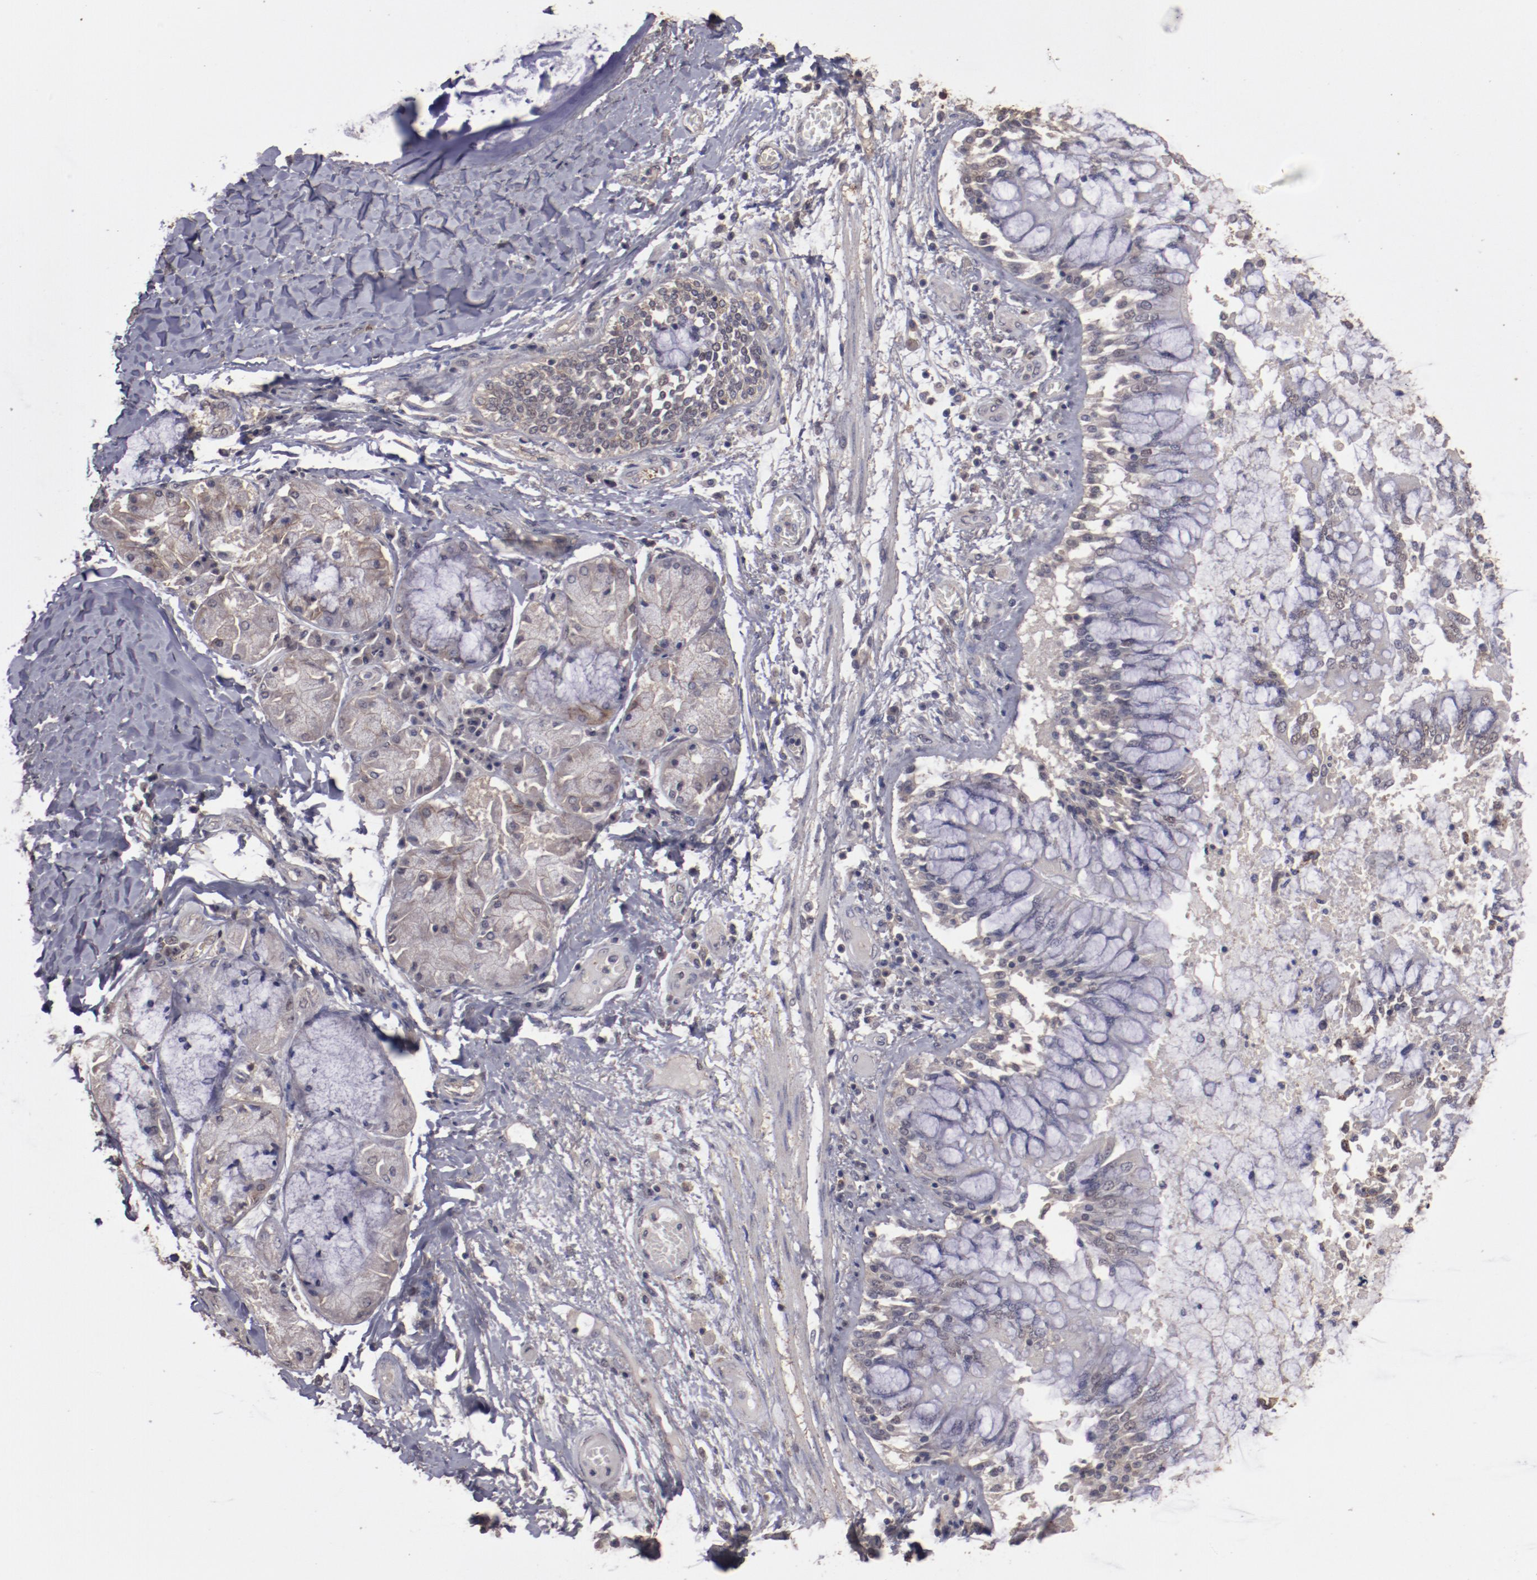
{"staining": {"intensity": "weak", "quantity": "25%-75%", "location": "cytoplasmic/membranous,nuclear"}, "tissue": "bronchus", "cell_type": "Respiratory epithelial cells", "image_type": "normal", "snomed": [{"axis": "morphology", "description": "Normal tissue, NOS"}, {"axis": "topography", "description": "Cartilage tissue"}, {"axis": "topography", "description": "Bronchus"}, {"axis": "topography", "description": "Lung"}], "caption": "Weak cytoplasmic/membranous,nuclear expression for a protein is present in approximately 25%-75% of respiratory epithelial cells of benign bronchus using immunohistochemistry.", "gene": "FAT1", "patient": {"sex": "female", "age": 49}}